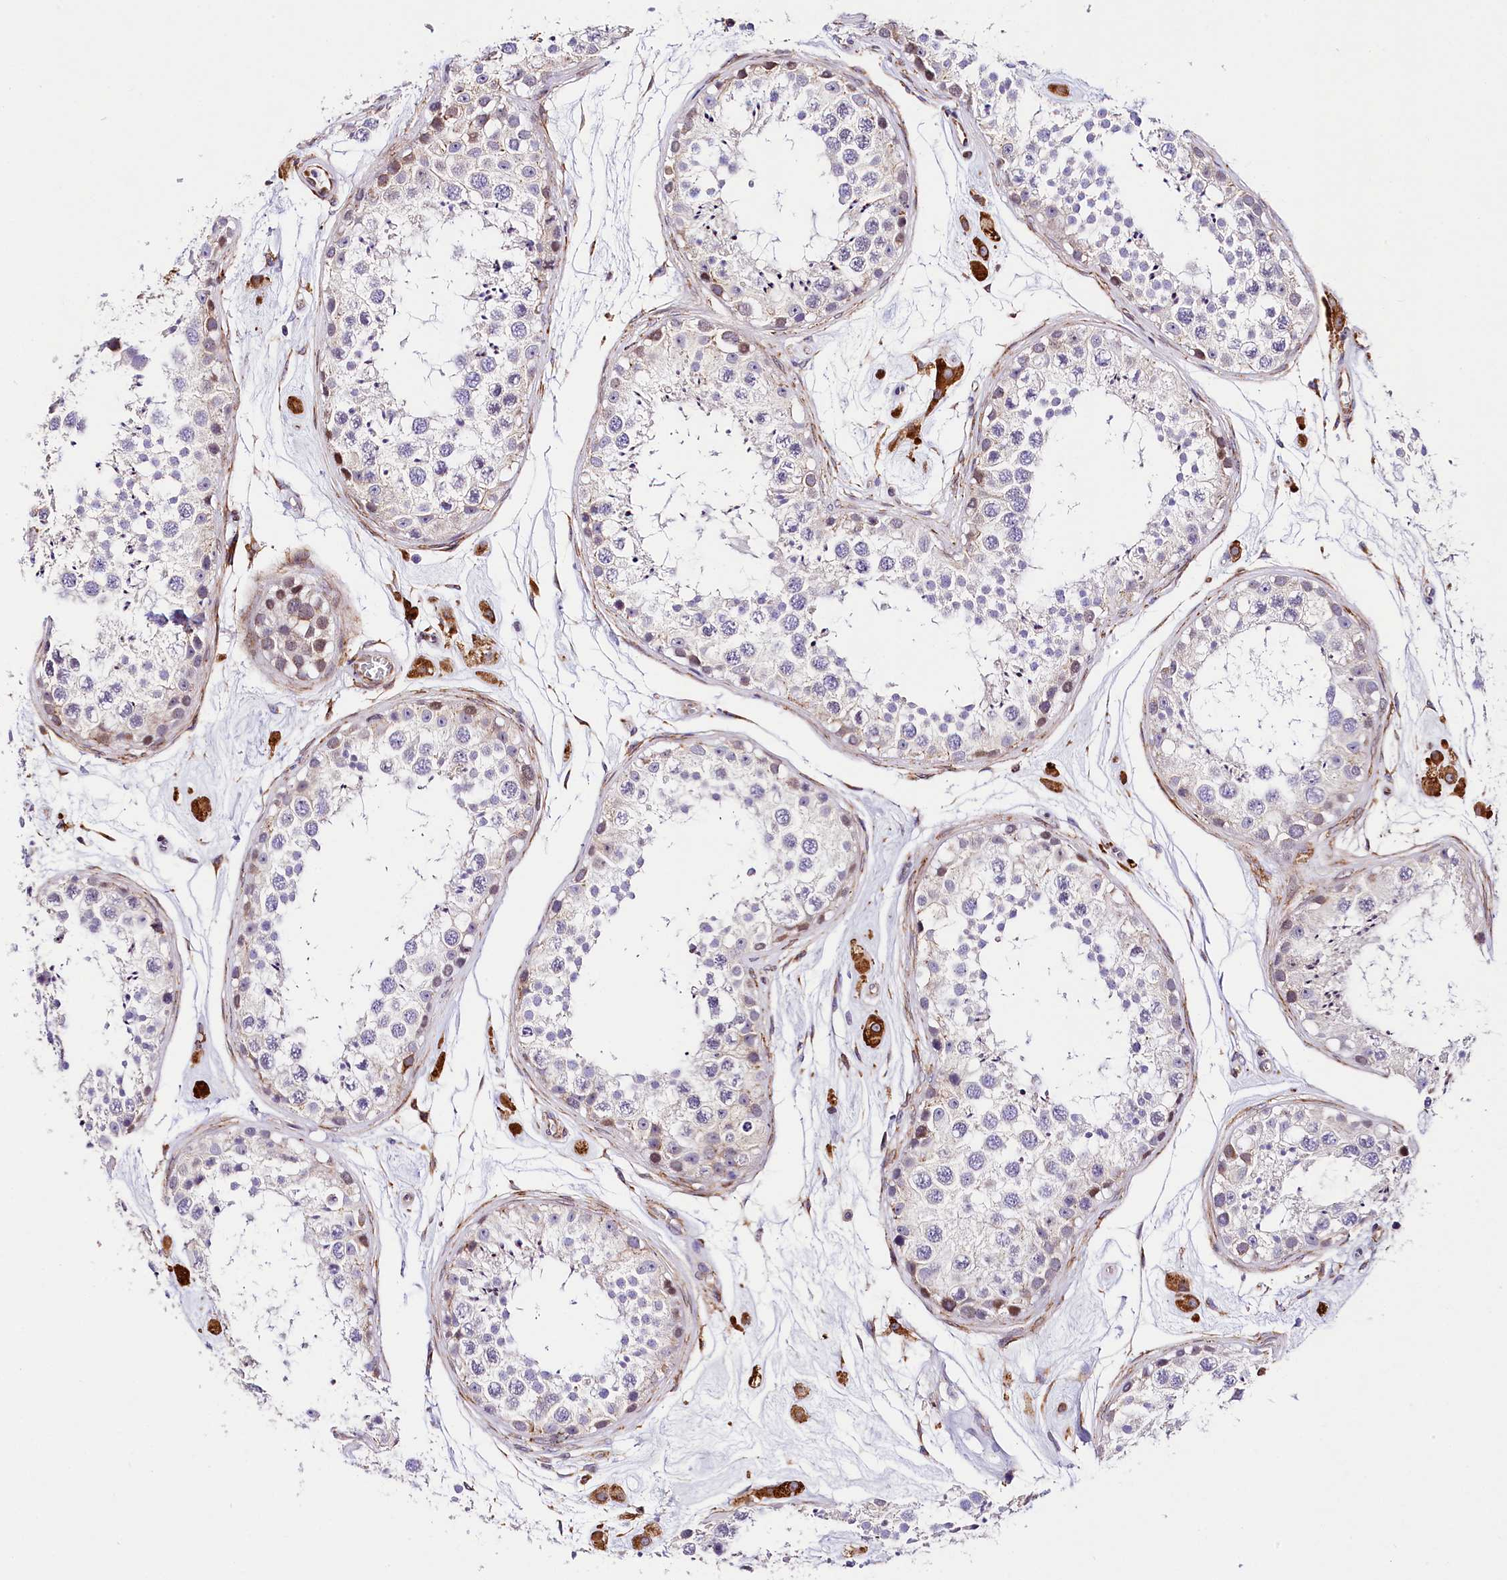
{"staining": {"intensity": "moderate", "quantity": "<25%", "location": "nuclear"}, "tissue": "testis", "cell_type": "Cells in seminiferous ducts", "image_type": "normal", "snomed": [{"axis": "morphology", "description": "Normal tissue, NOS"}, {"axis": "topography", "description": "Testis"}], "caption": "DAB (3,3'-diaminobenzidine) immunohistochemical staining of normal human testis demonstrates moderate nuclear protein expression in approximately <25% of cells in seminiferous ducts.", "gene": "ITGA1", "patient": {"sex": "male", "age": 25}}